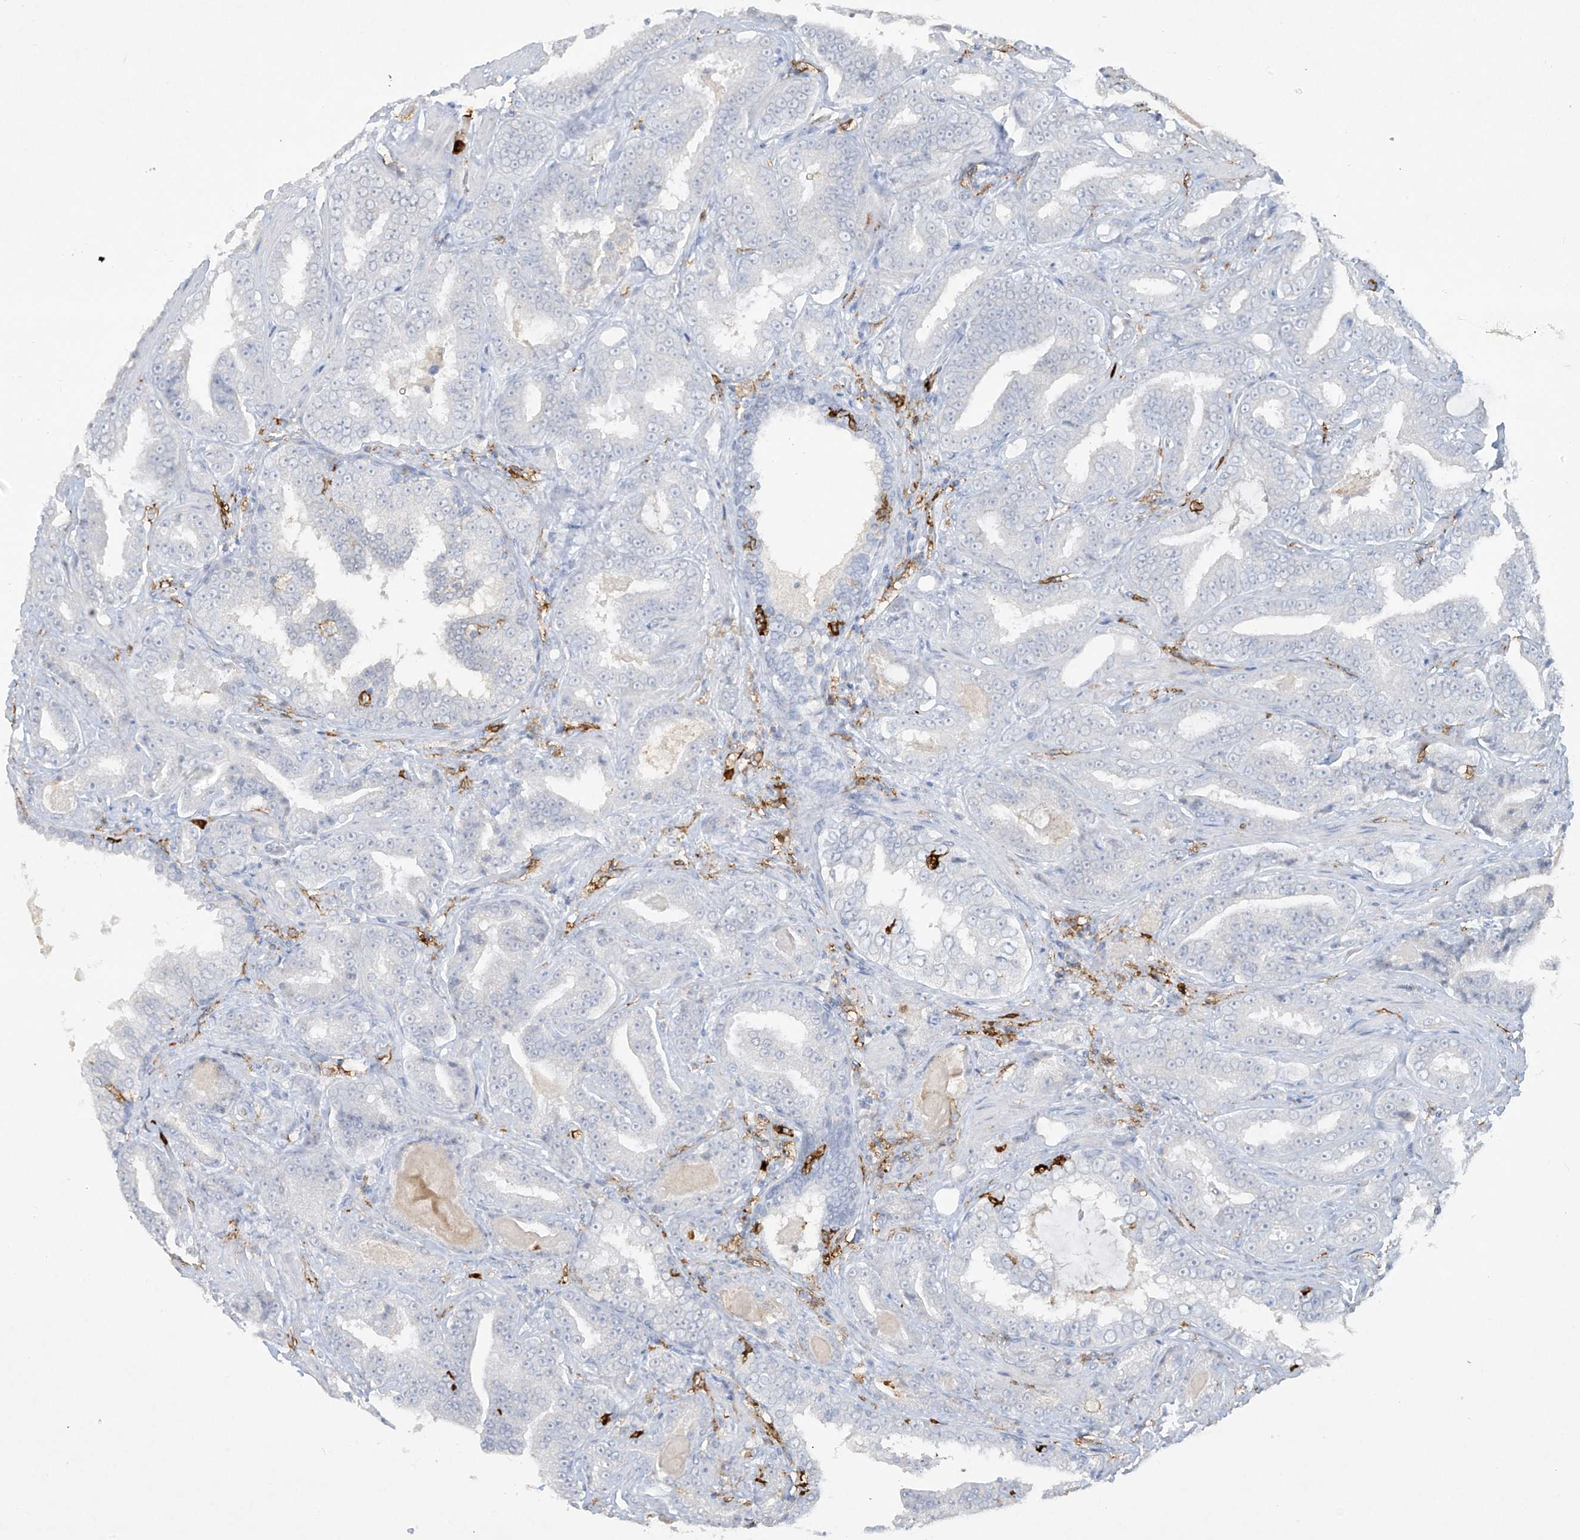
{"staining": {"intensity": "negative", "quantity": "none", "location": "none"}, "tissue": "prostate cancer", "cell_type": "Tumor cells", "image_type": "cancer", "snomed": [{"axis": "morphology", "description": "Adenocarcinoma, Low grade"}, {"axis": "topography", "description": "Prostate"}], "caption": "Tumor cells are negative for brown protein staining in adenocarcinoma (low-grade) (prostate).", "gene": "FCGR3A", "patient": {"sex": "male", "age": 60}}